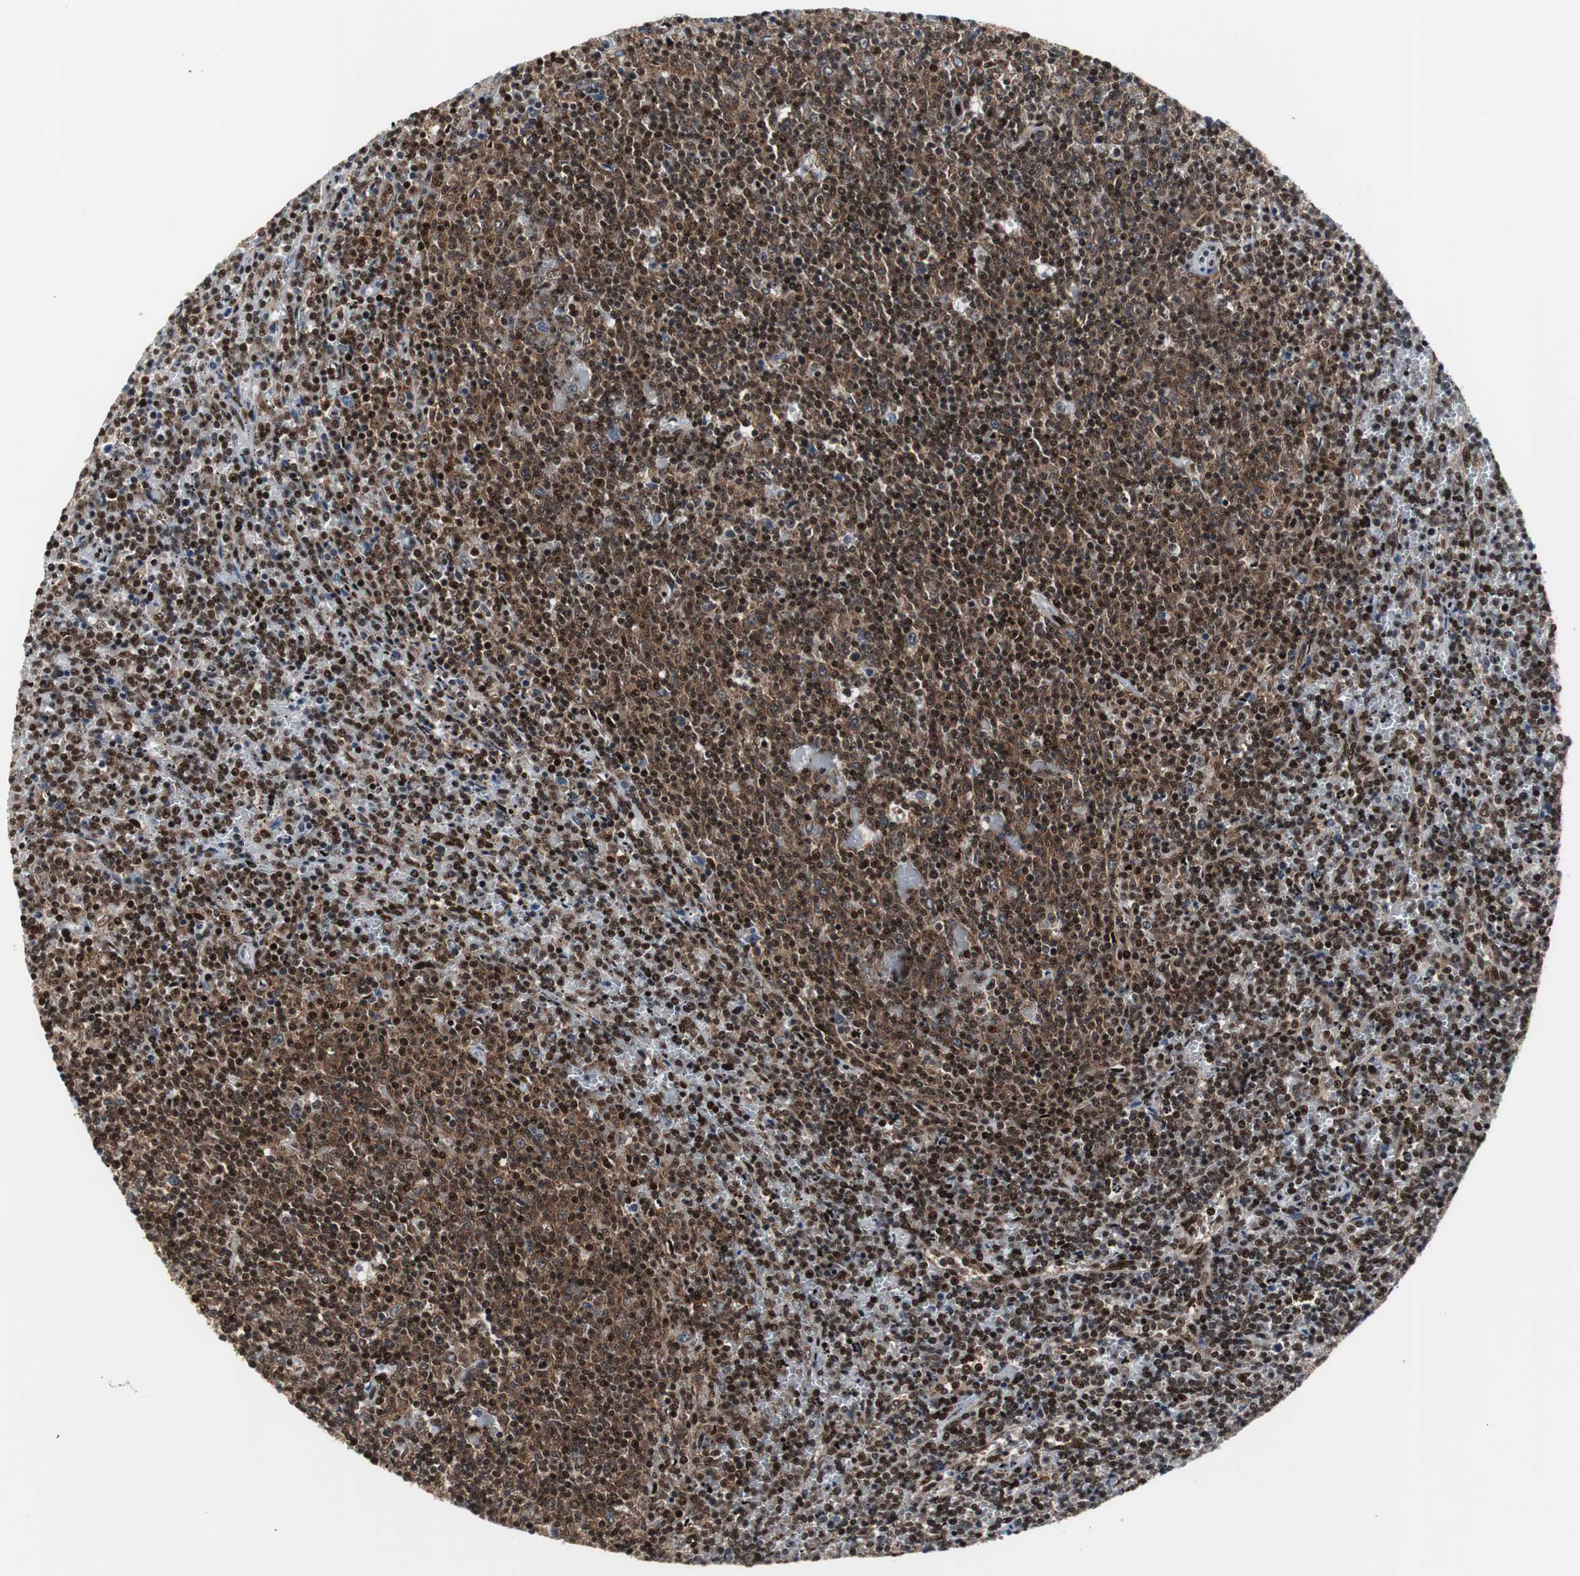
{"staining": {"intensity": "strong", "quantity": ">75%", "location": "cytoplasmic/membranous,nuclear"}, "tissue": "lymphoma", "cell_type": "Tumor cells", "image_type": "cancer", "snomed": [{"axis": "morphology", "description": "Malignant lymphoma, non-Hodgkin's type, Low grade"}, {"axis": "topography", "description": "Spleen"}], "caption": "Malignant lymphoma, non-Hodgkin's type (low-grade) tissue exhibits strong cytoplasmic/membranous and nuclear staining in approximately >75% of tumor cells (Stains: DAB (3,3'-diaminobenzidine) in brown, nuclei in blue, Microscopy: brightfield microscopy at high magnification).", "gene": "GRK2", "patient": {"sex": "female", "age": 50}}